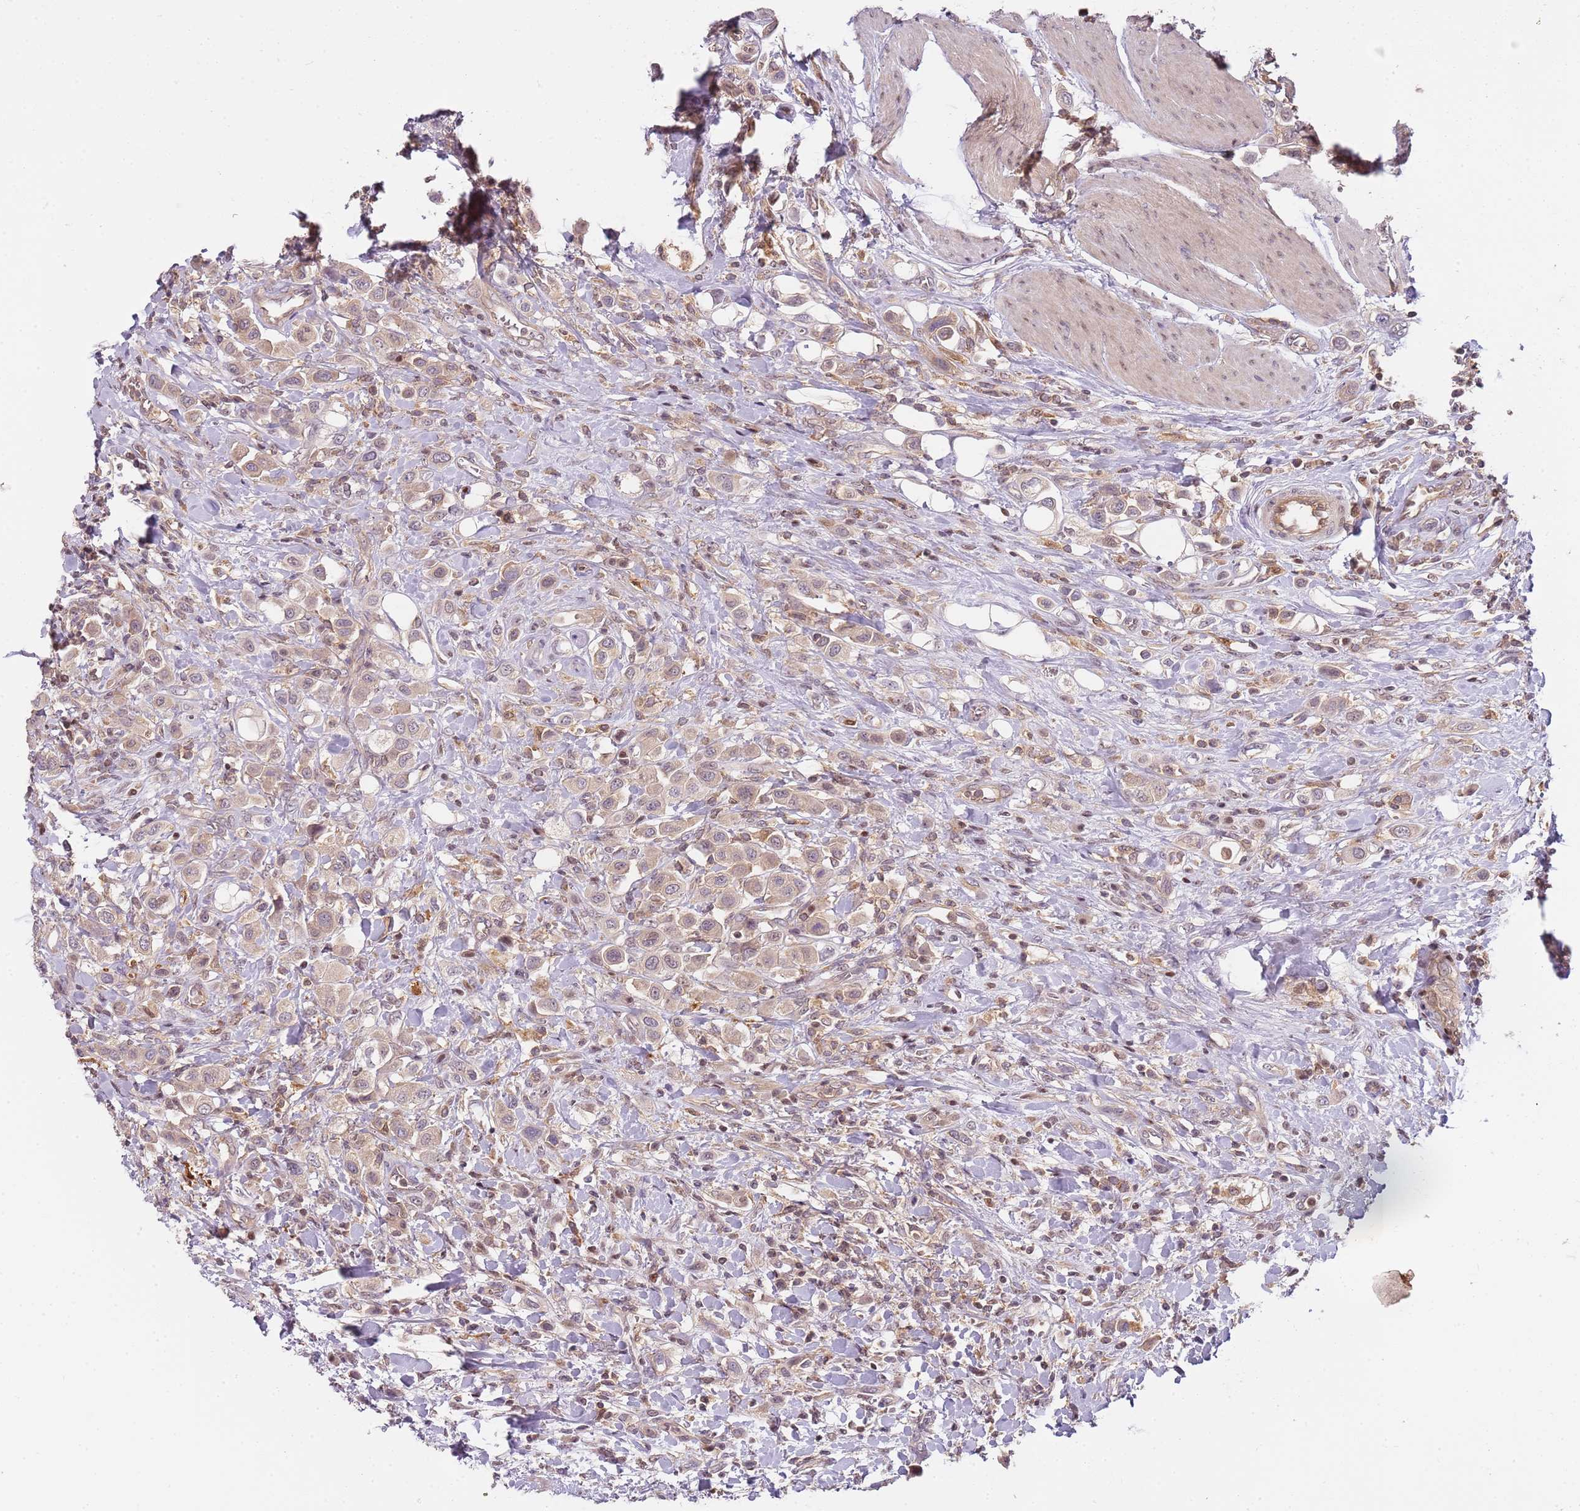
{"staining": {"intensity": "weak", "quantity": ">75%", "location": "cytoplasmic/membranous"}, "tissue": "urothelial cancer", "cell_type": "Tumor cells", "image_type": "cancer", "snomed": [{"axis": "morphology", "description": "Urothelial carcinoma, High grade"}, {"axis": "topography", "description": "Urinary bladder"}], "caption": "Immunohistochemistry (DAB (3,3'-diaminobenzidine)) staining of urothelial cancer displays weak cytoplasmic/membranous protein expression in approximately >75% of tumor cells. Ihc stains the protein in brown and the nuclei are stained blue.", "gene": "GSTO2", "patient": {"sex": "male", "age": 50}}